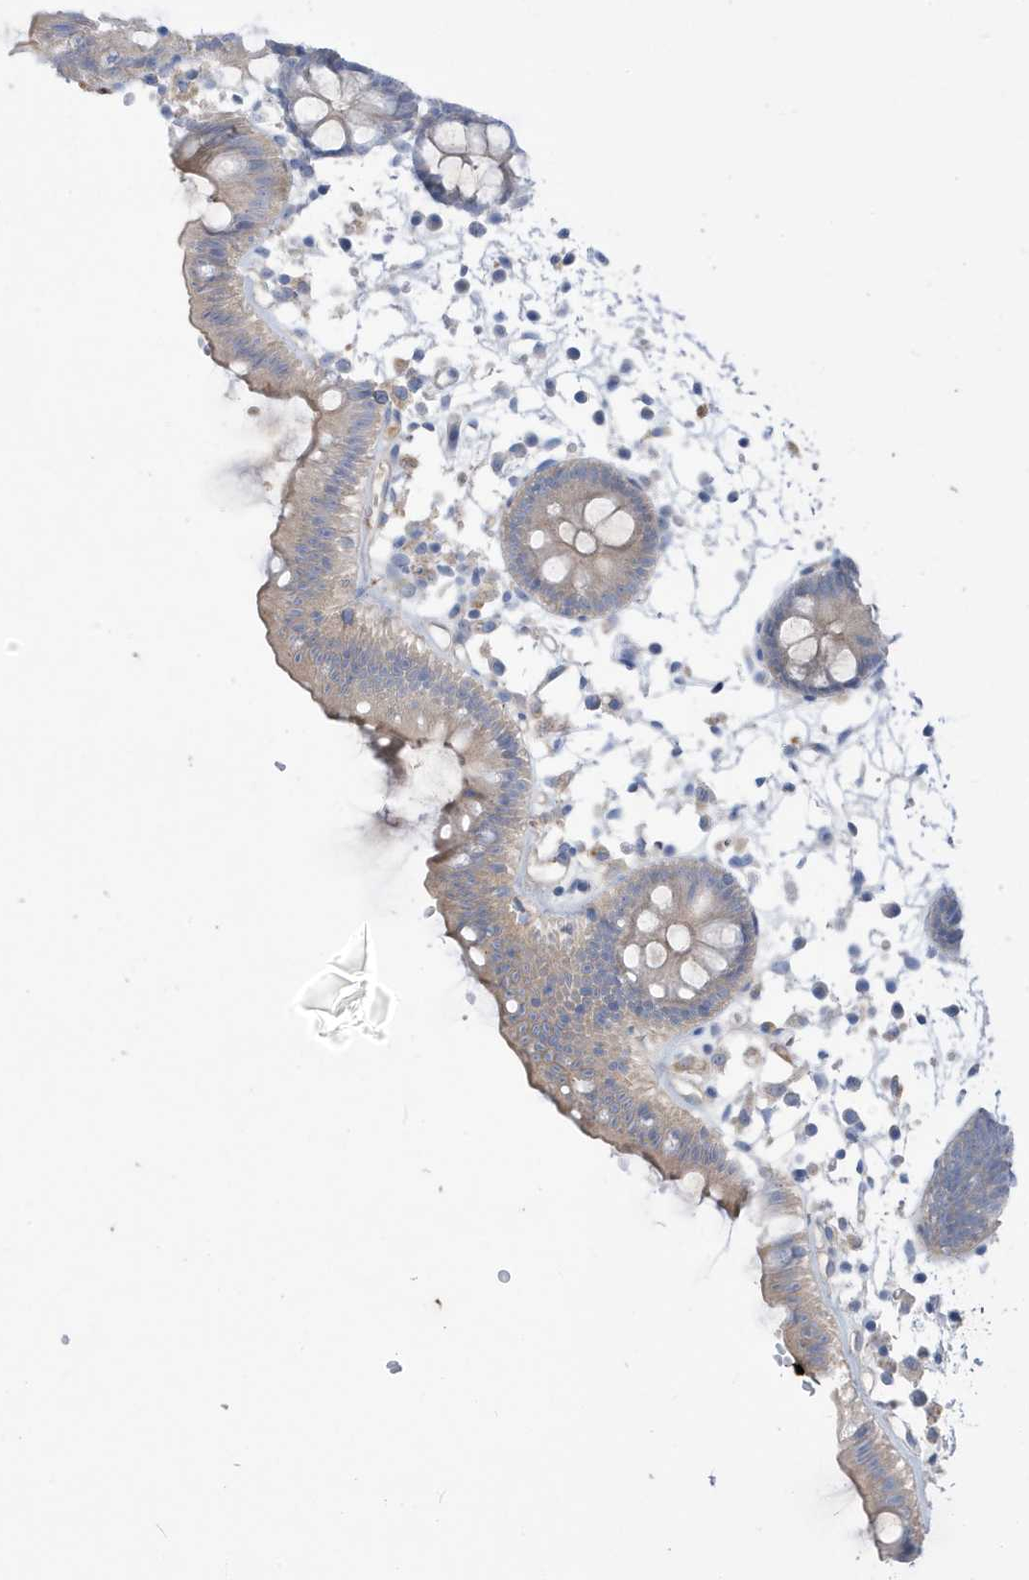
{"staining": {"intensity": "weak", "quantity": ">75%", "location": "cytoplasmic/membranous"}, "tissue": "colon", "cell_type": "Endothelial cells", "image_type": "normal", "snomed": [{"axis": "morphology", "description": "Normal tissue, NOS"}, {"axis": "topography", "description": "Colon"}], "caption": "Endothelial cells demonstrate low levels of weak cytoplasmic/membranous staining in approximately >75% of cells in unremarkable human colon.", "gene": "ATP13A5", "patient": {"sex": "male", "age": 56}}